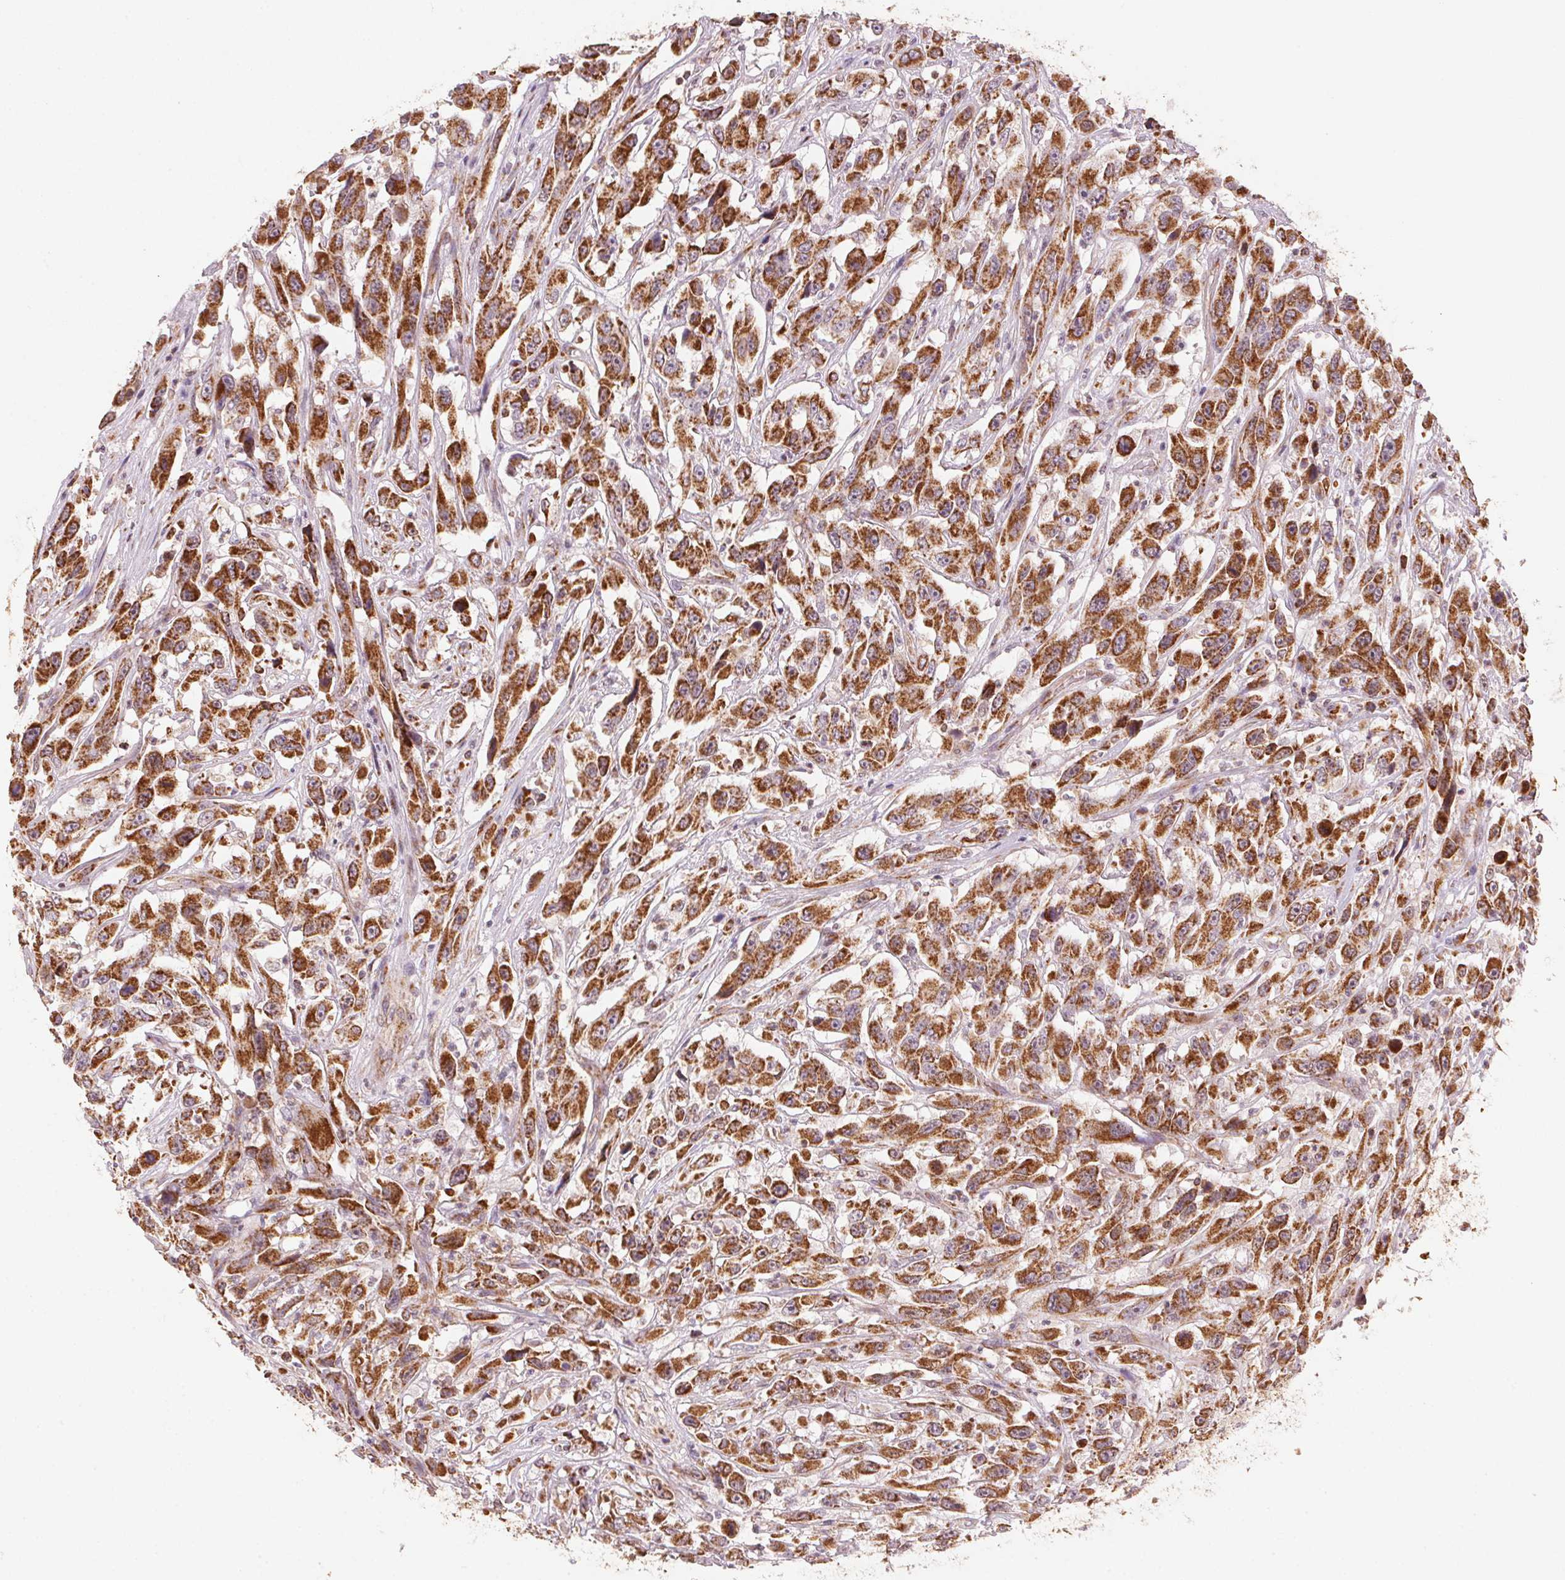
{"staining": {"intensity": "strong", "quantity": ">75%", "location": "cytoplasmic/membranous"}, "tissue": "urothelial cancer", "cell_type": "Tumor cells", "image_type": "cancer", "snomed": [{"axis": "morphology", "description": "Urothelial carcinoma, High grade"}, {"axis": "topography", "description": "Urinary bladder"}], "caption": "This image displays urothelial cancer stained with immunohistochemistry (IHC) to label a protein in brown. The cytoplasmic/membranous of tumor cells show strong positivity for the protein. Nuclei are counter-stained blue.", "gene": "TOMM70", "patient": {"sex": "male", "age": 53}}